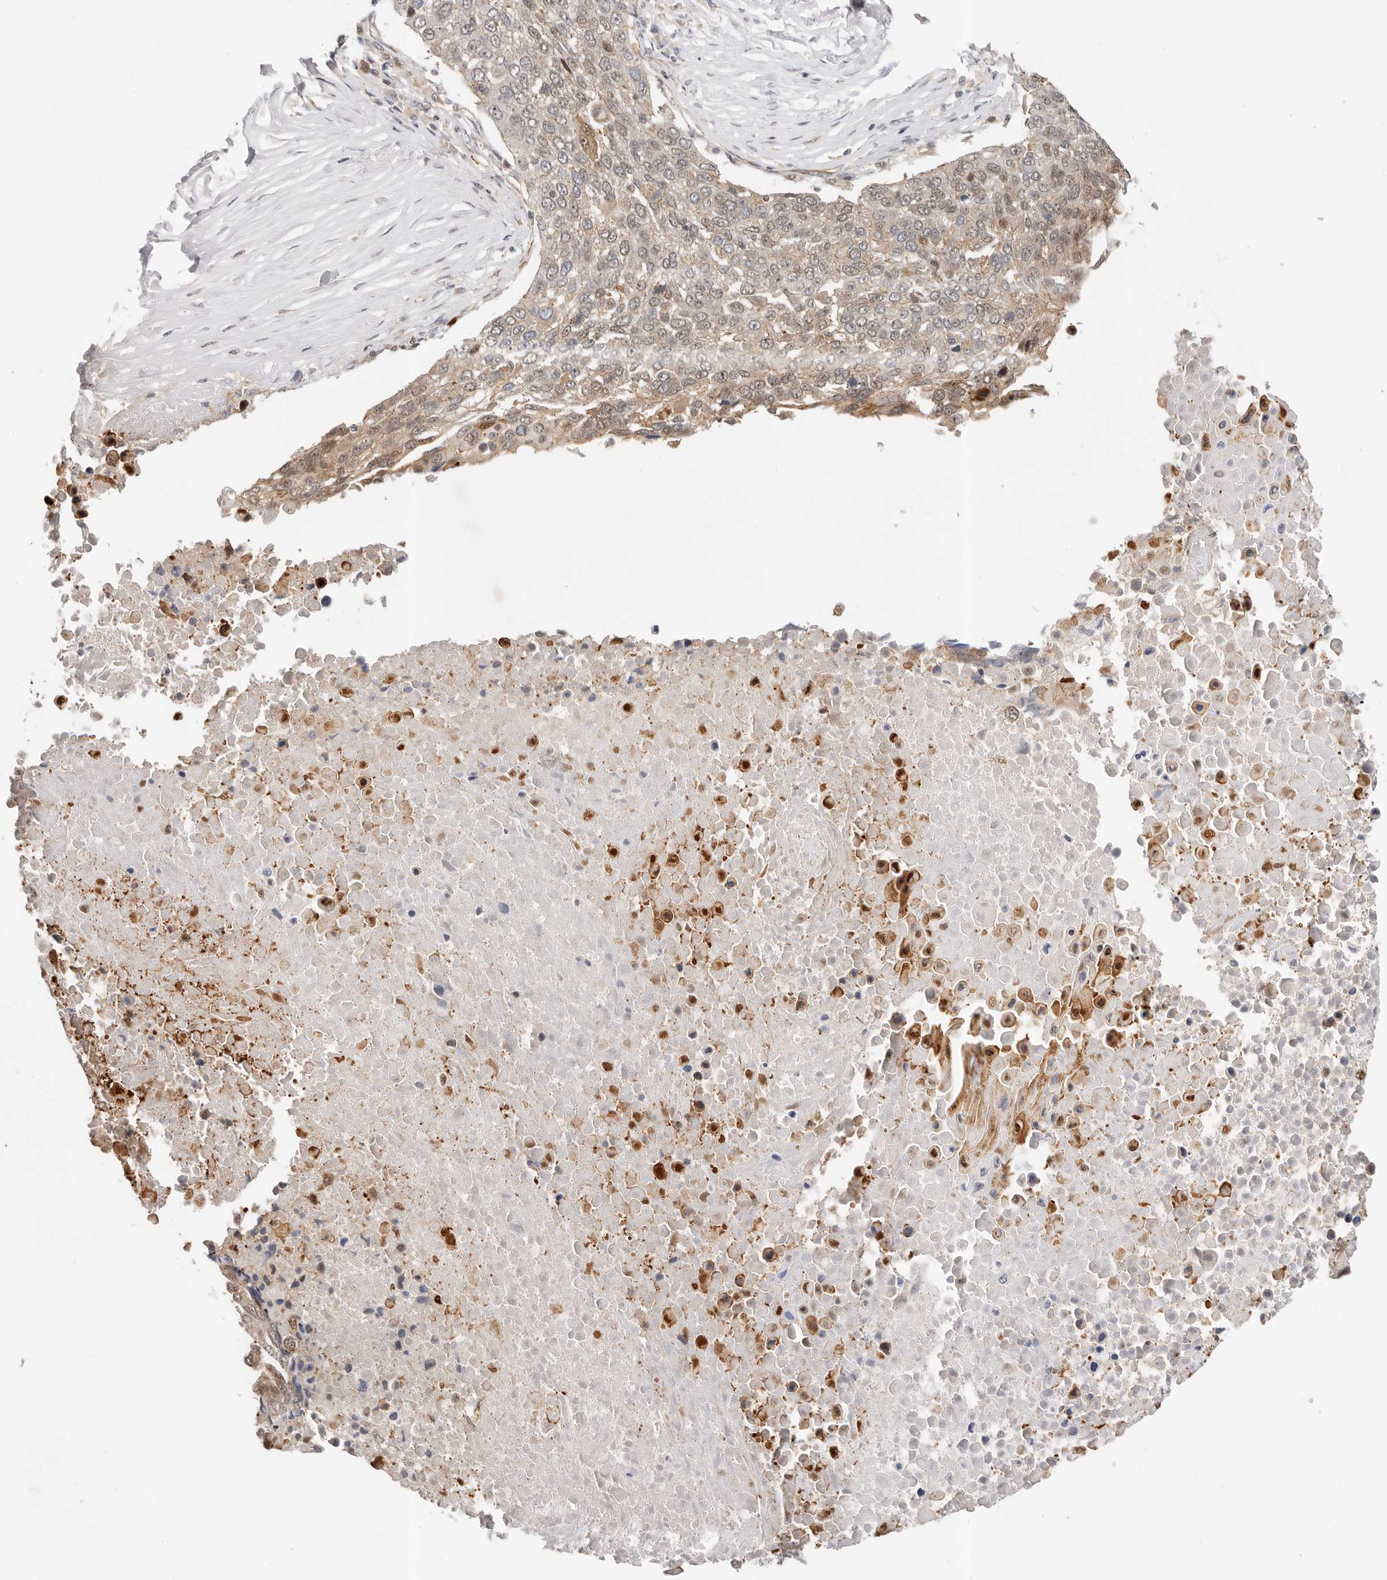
{"staining": {"intensity": "weak", "quantity": ">75%", "location": "cytoplasmic/membranous,nuclear"}, "tissue": "lung cancer", "cell_type": "Tumor cells", "image_type": "cancer", "snomed": [{"axis": "morphology", "description": "Squamous cell carcinoma, NOS"}, {"axis": "topography", "description": "Lung"}], "caption": "The micrograph demonstrates staining of lung squamous cell carcinoma, revealing weak cytoplasmic/membranous and nuclear protein expression (brown color) within tumor cells.", "gene": "AFDN", "patient": {"sex": "male", "age": 66}}